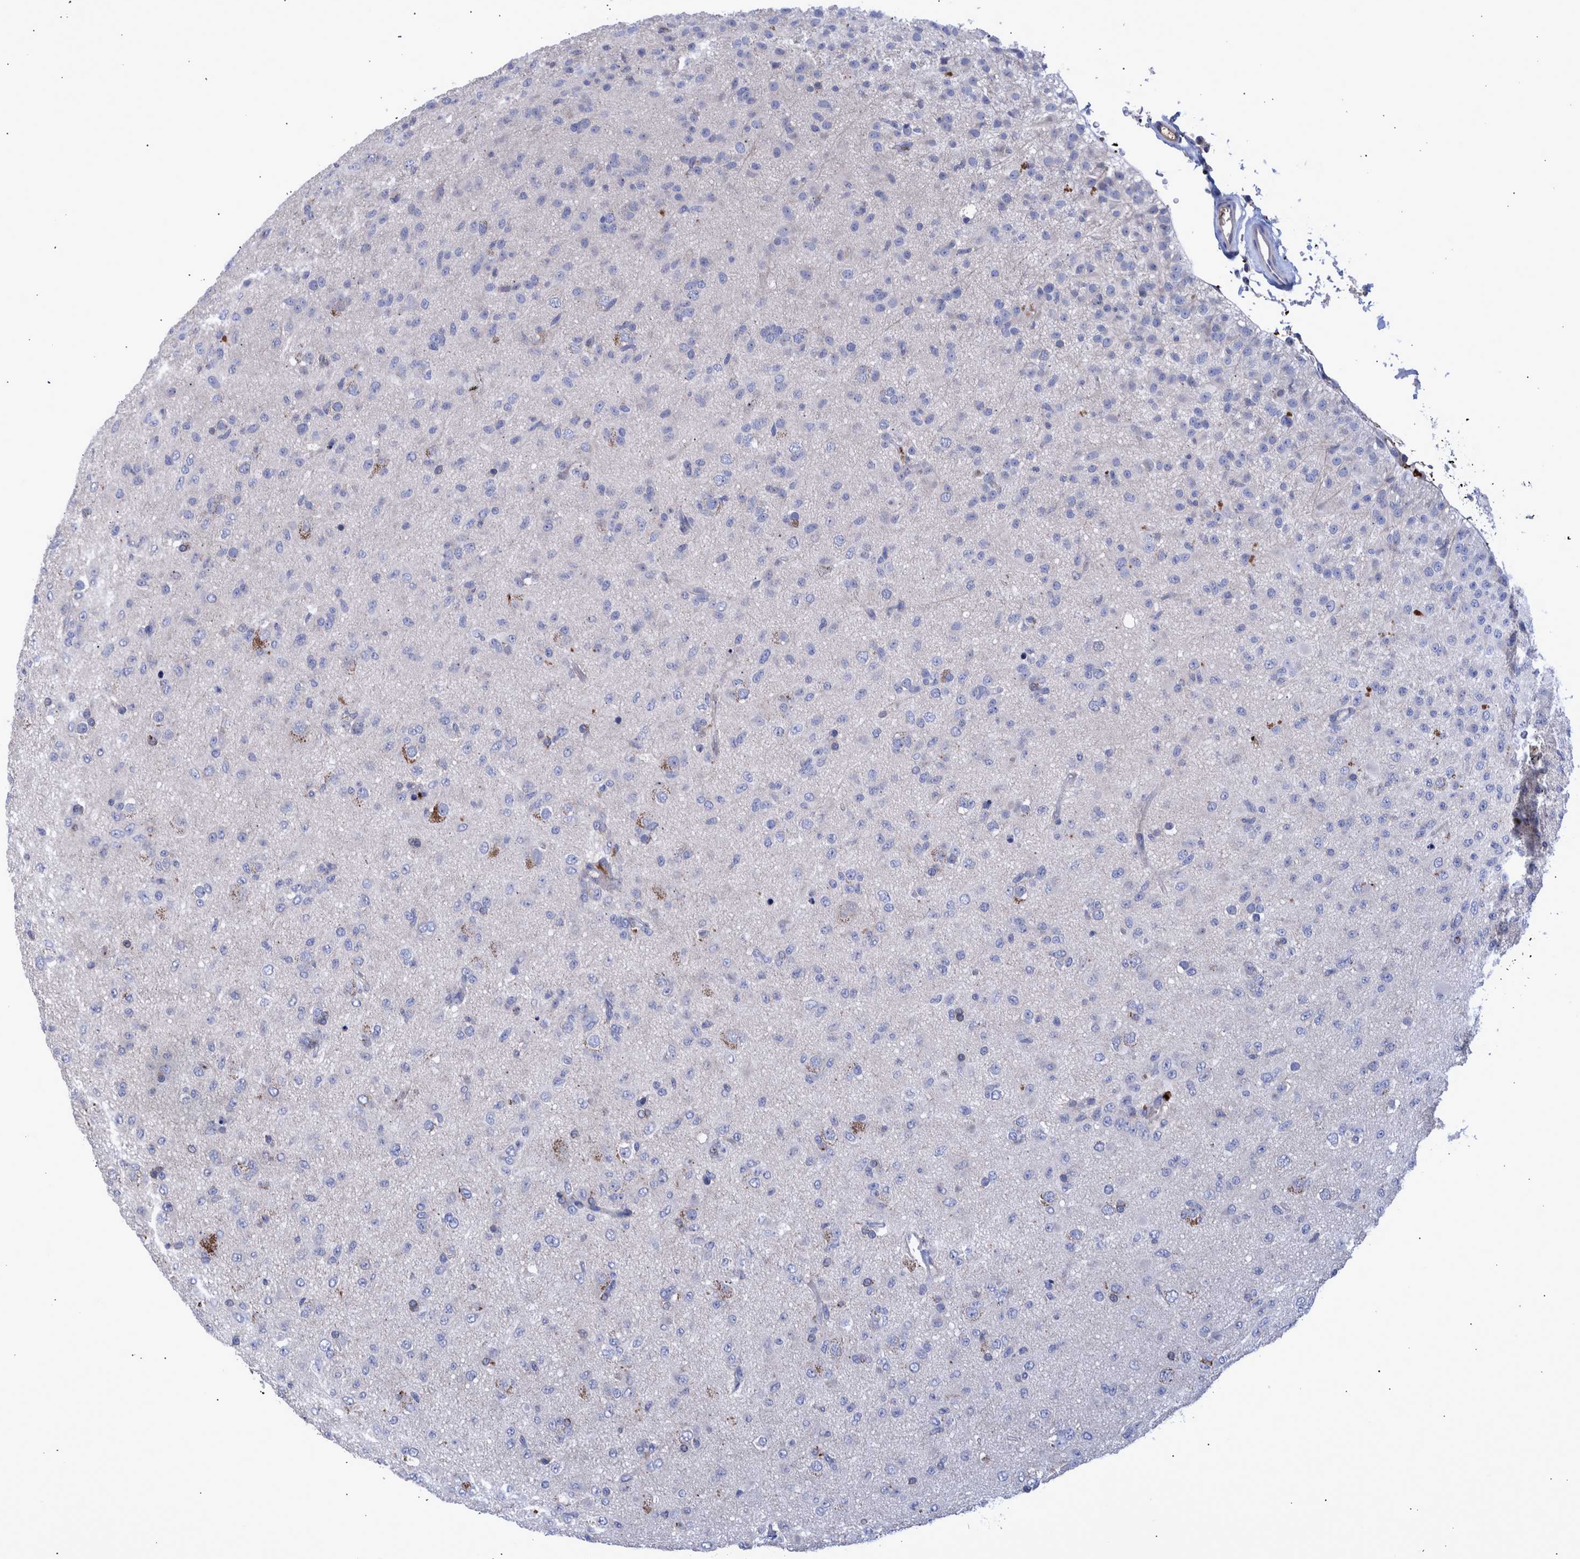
{"staining": {"intensity": "negative", "quantity": "none", "location": "none"}, "tissue": "glioma", "cell_type": "Tumor cells", "image_type": "cancer", "snomed": [{"axis": "morphology", "description": "Glioma, malignant, Low grade"}, {"axis": "topography", "description": "Brain"}], "caption": "Human malignant glioma (low-grade) stained for a protein using immunohistochemistry (IHC) shows no expression in tumor cells.", "gene": "DLL4", "patient": {"sex": "male", "age": 65}}